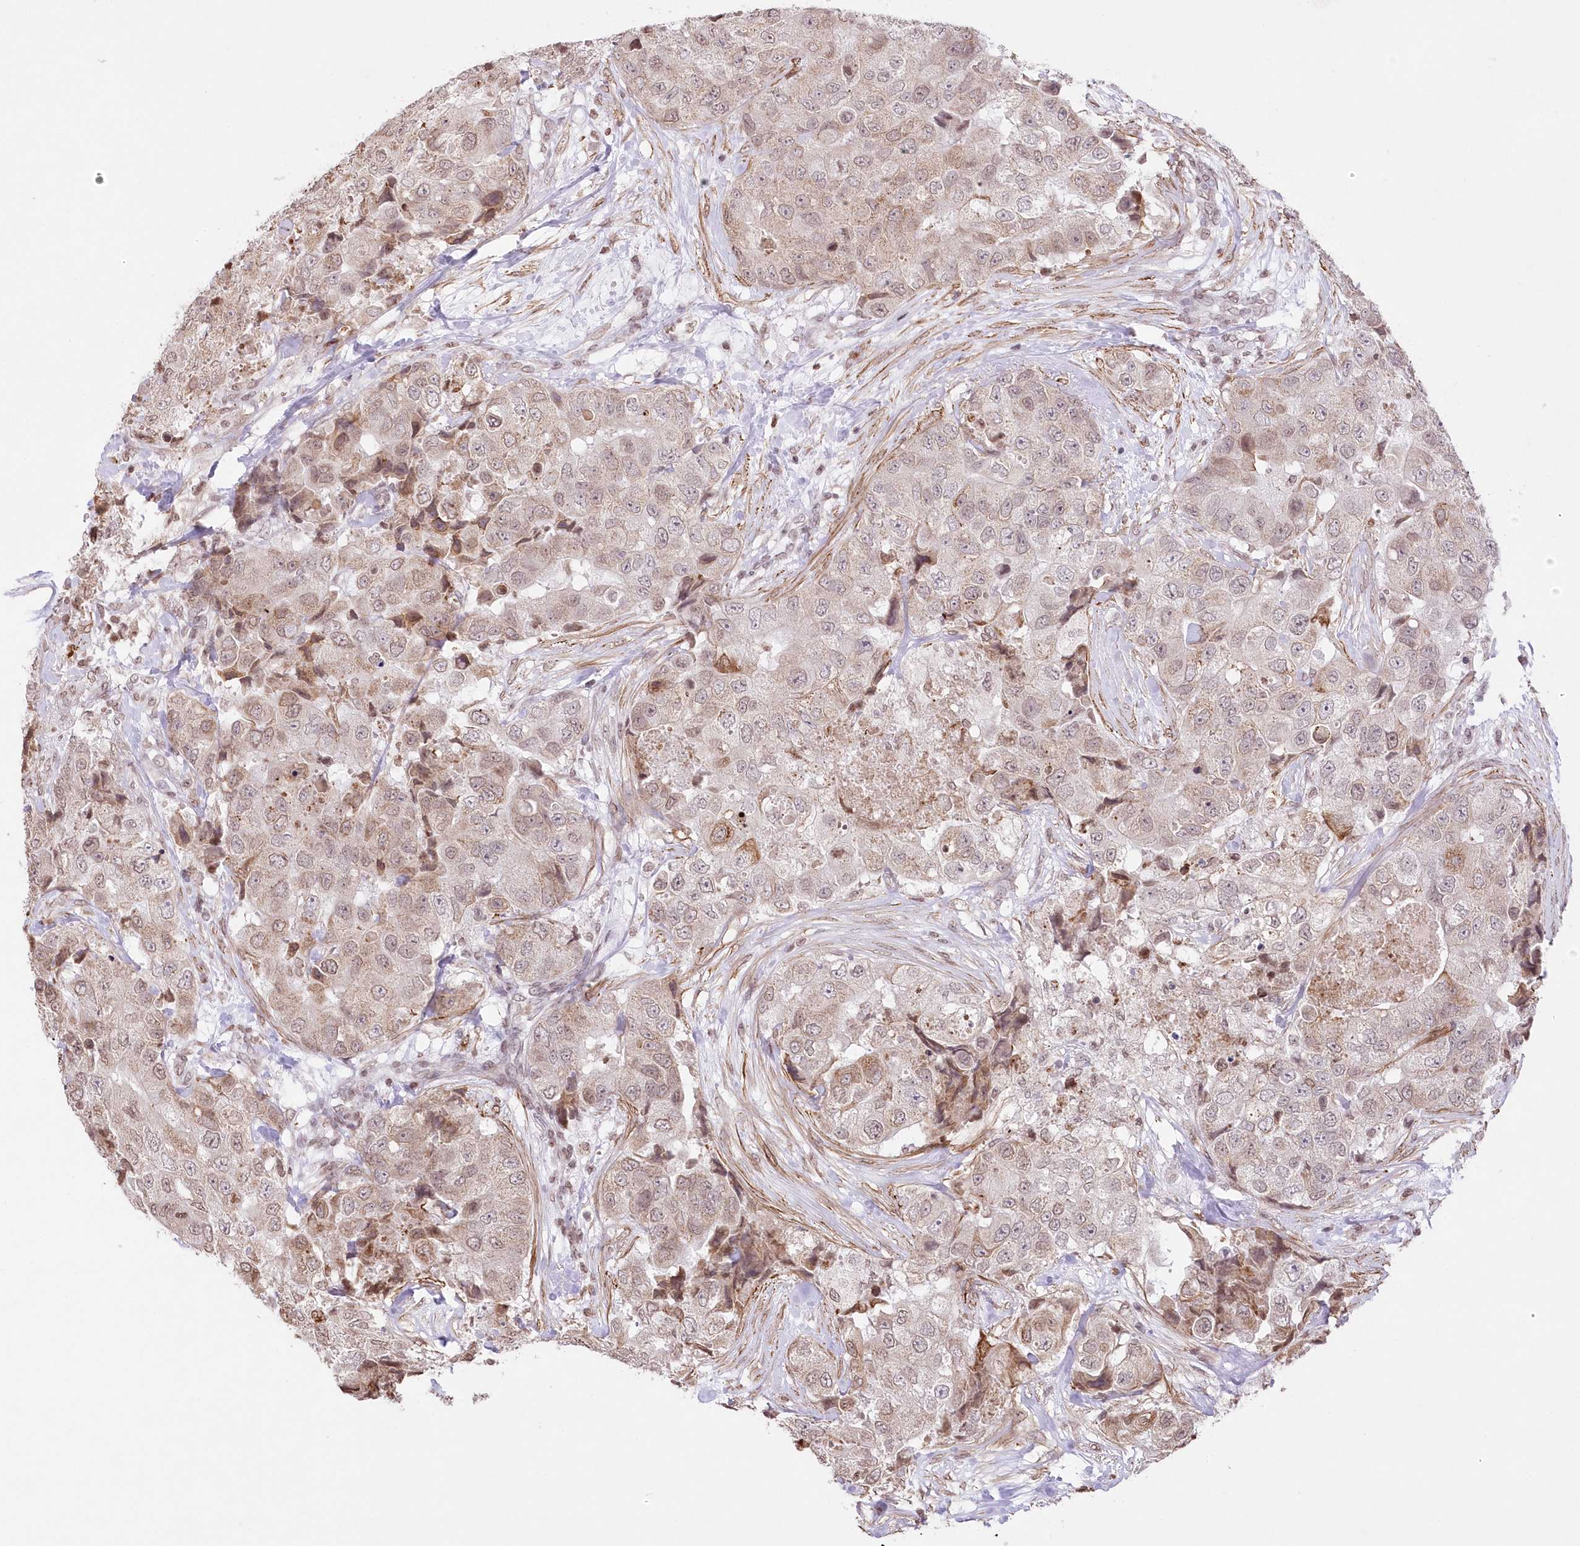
{"staining": {"intensity": "weak", "quantity": "<25%", "location": "cytoplasmic/membranous"}, "tissue": "breast cancer", "cell_type": "Tumor cells", "image_type": "cancer", "snomed": [{"axis": "morphology", "description": "Duct carcinoma"}, {"axis": "topography", "description": "Breast"}], "caption": "A high-resolution photomicrograph shows immunohistochemistry staining of breast invasive ductal carcinoma, which exhibits no significant staining in tumor cells.", "gene": "RBM27", "patient": {"sex": "female", "age": 62}}